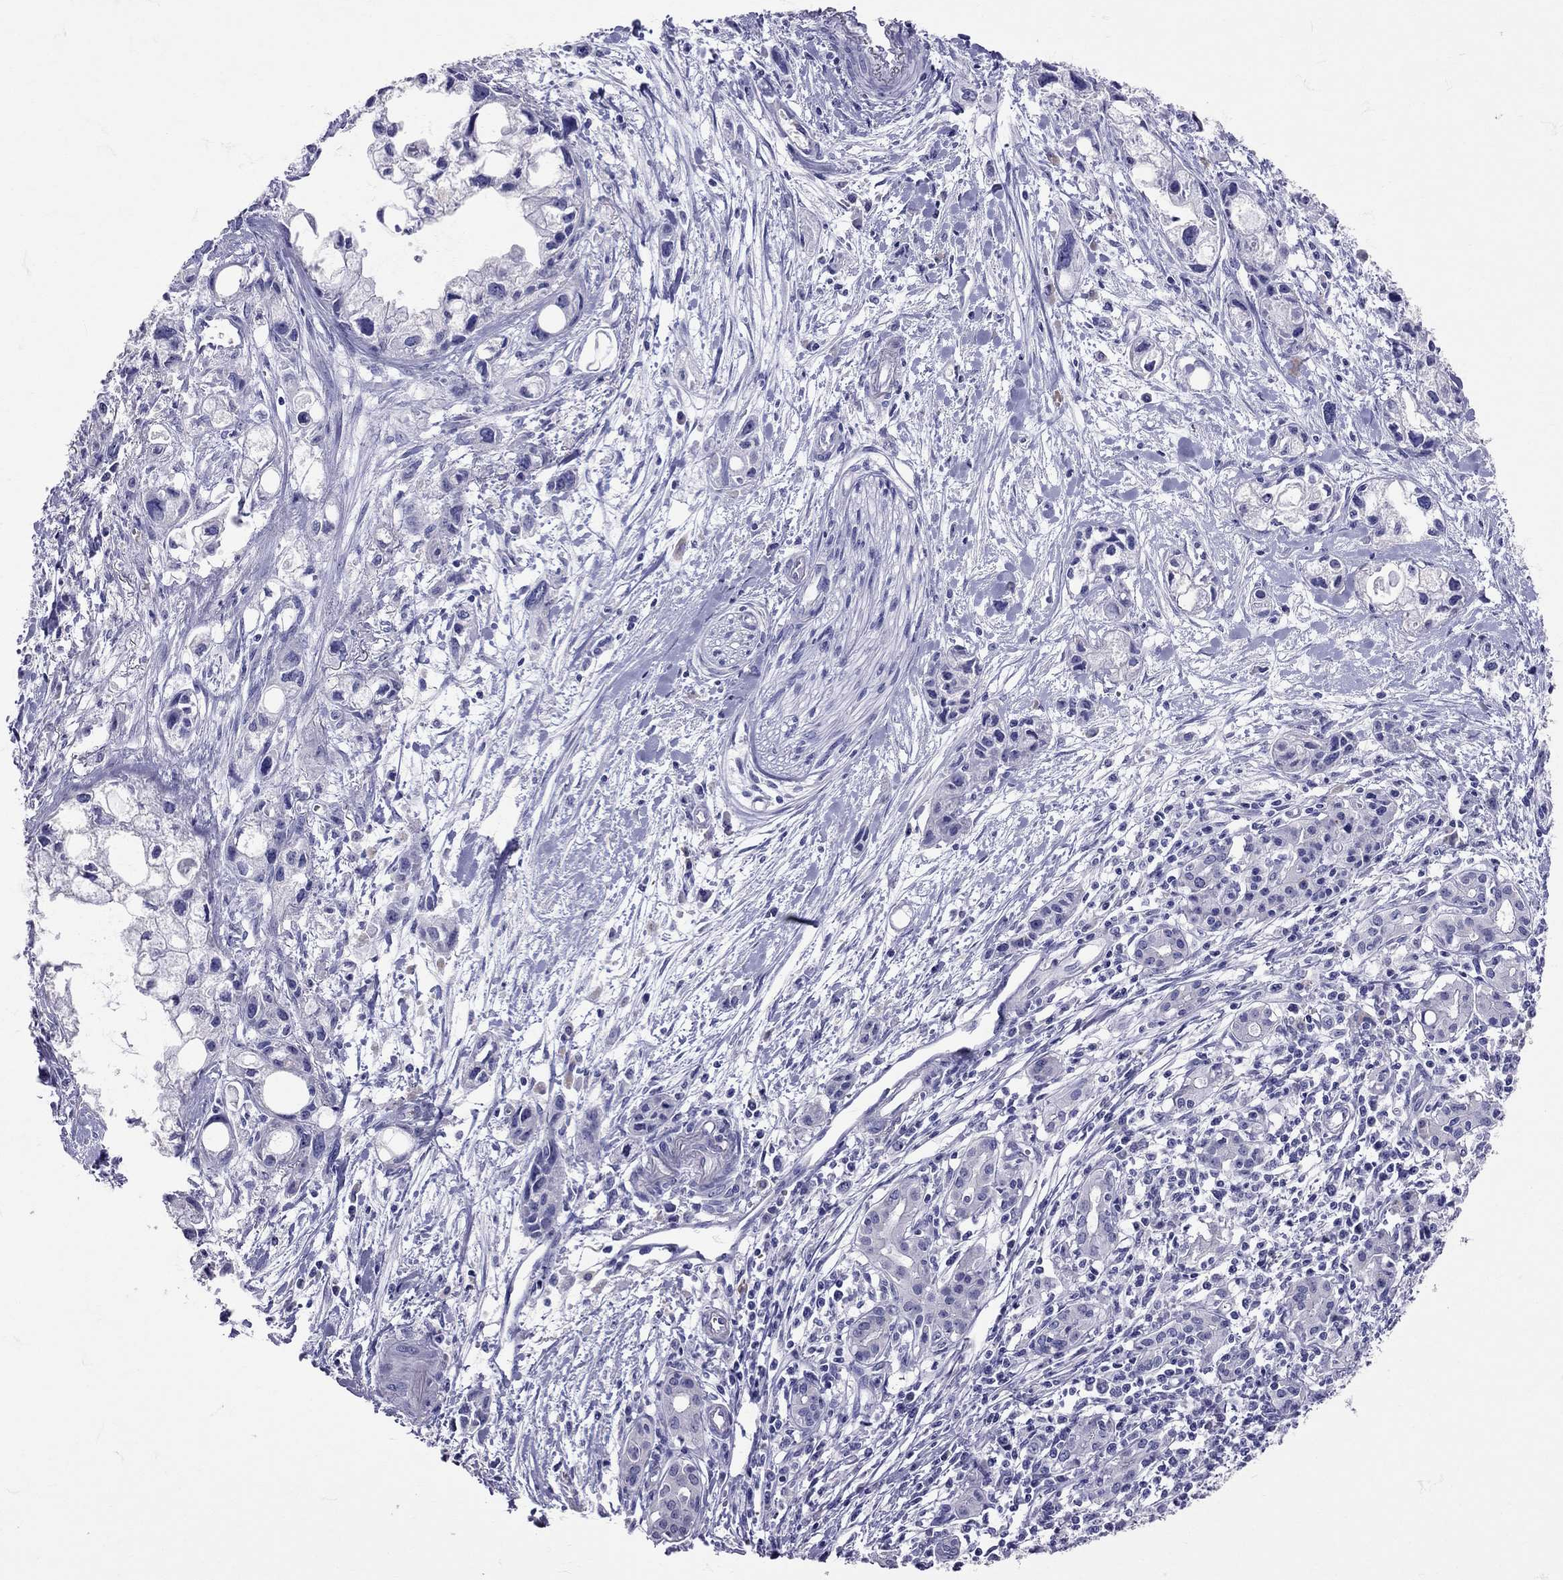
{"staining": {"intensity": "negative", "quantity": "none", "location": "none"}, "tissue": "pancreatic cancer", "cell_type": "Tumor cells", "image_type": "cancer", "snomed": [{"axis": "morphology", "description": "Adenocarcinoma, NOS"}, {"axis": "topography", "description": "Pancreas"}], "caption": "Immunohistochemistry of human pancreatic adenocarcinoma exhibits no expression in tumor cells. The staining was performed using DAB (3,3'-diaminobenzidine) to visualize the protein expression in brown, while the nuclei were stained in blue with hematoxylin (Magnification: 20x).", "gene": "TBR1", "patient": {"sex": "female", "age": 61}}